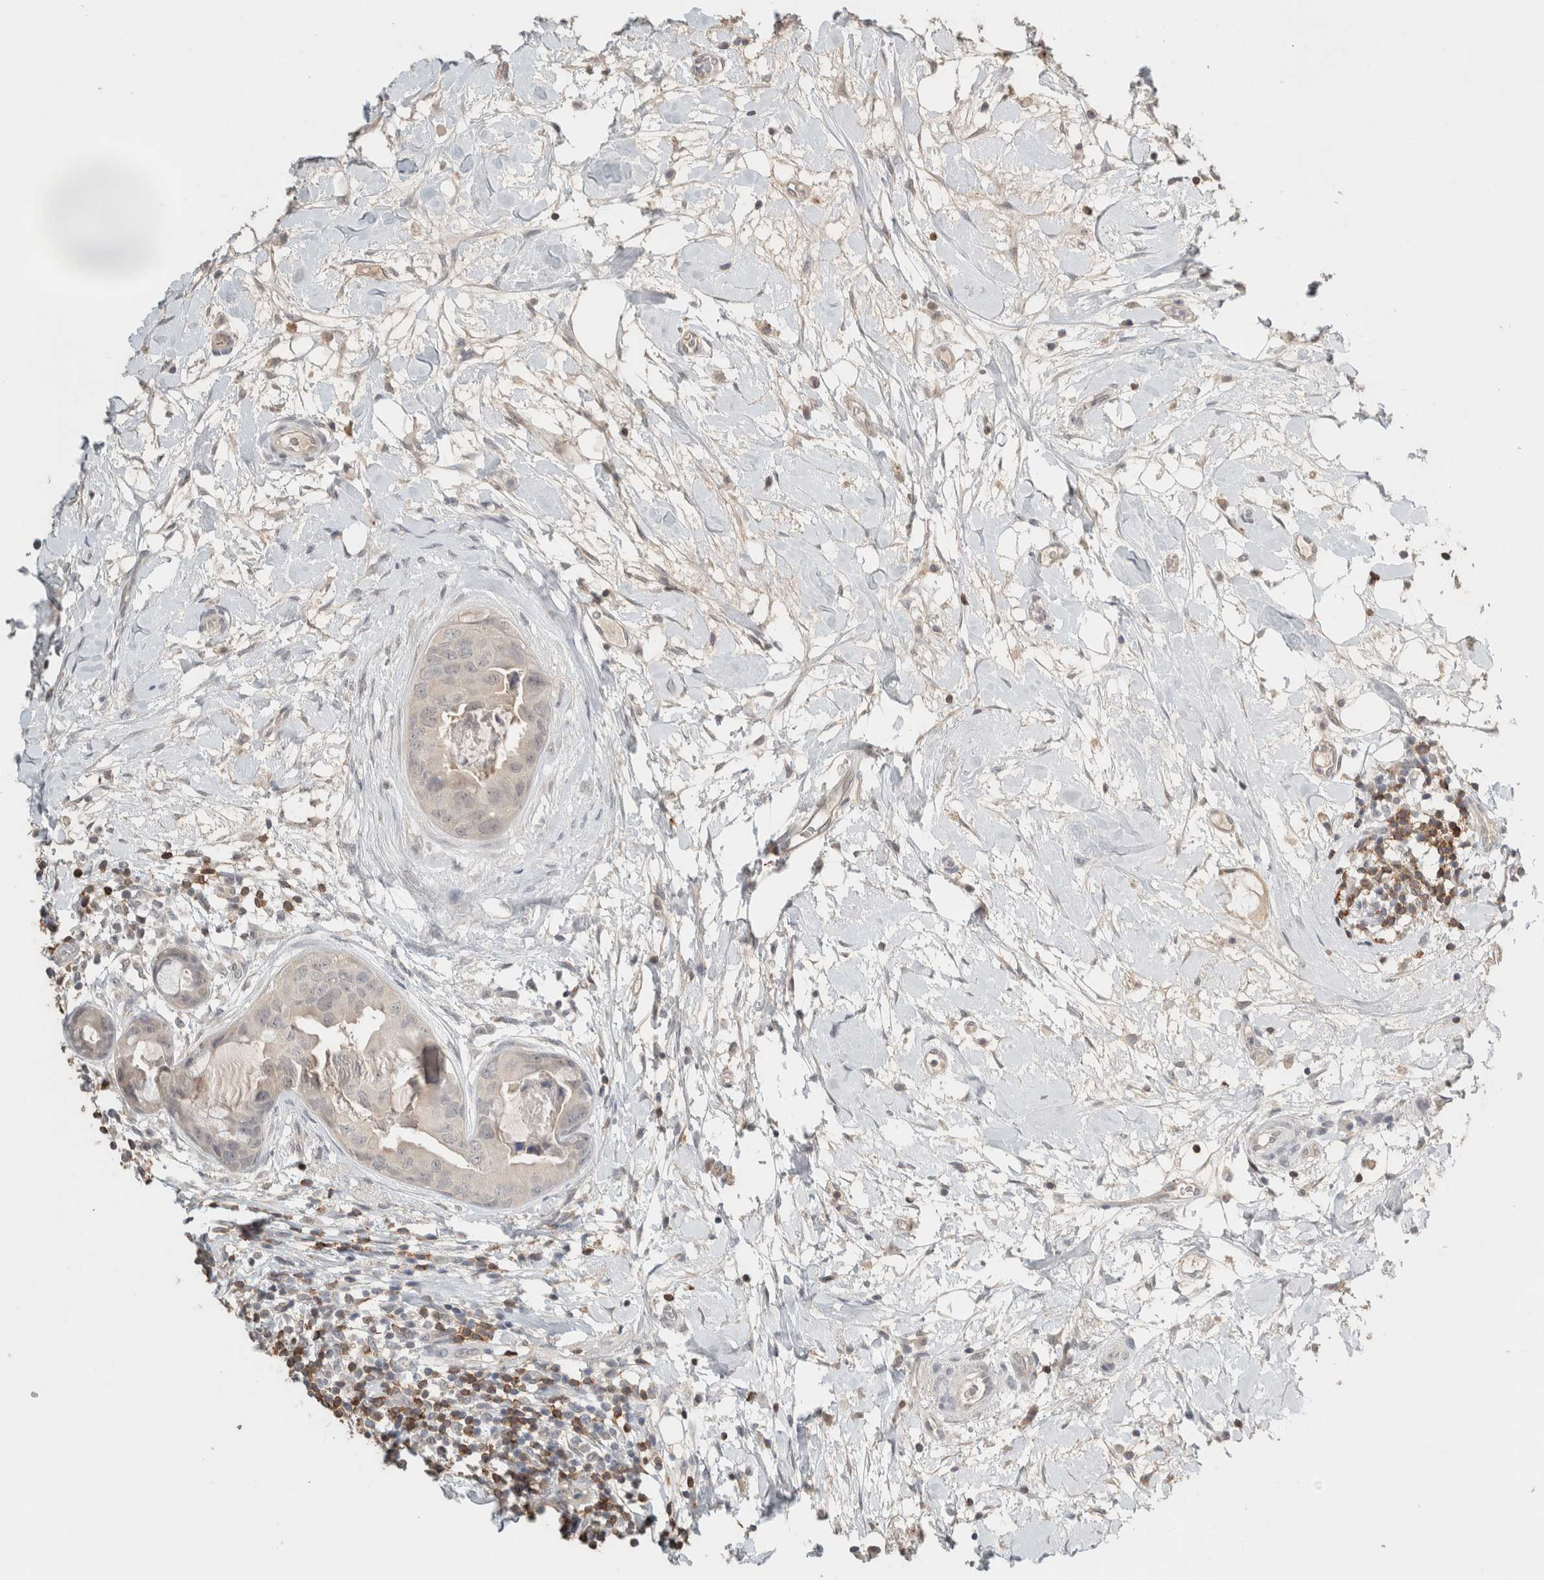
{"staining": {"intensity": "negative", "quantity": "none", "location": "none"}, "tissue": "breast cancer", "cell_type": "Tumor cells", "image_type": "cancer", "snomed": [{"axis": "morphology", "description": "Duct carcinoma"}, {"axis": "topography", "description": "Breast"}], "caption": "This is an IHC image of human breast cancer (intraductal carcinoma). There is no positivity in tumor cells.", "gene": "TRAT1", "patient": {"sex": "female", "age": 40}}